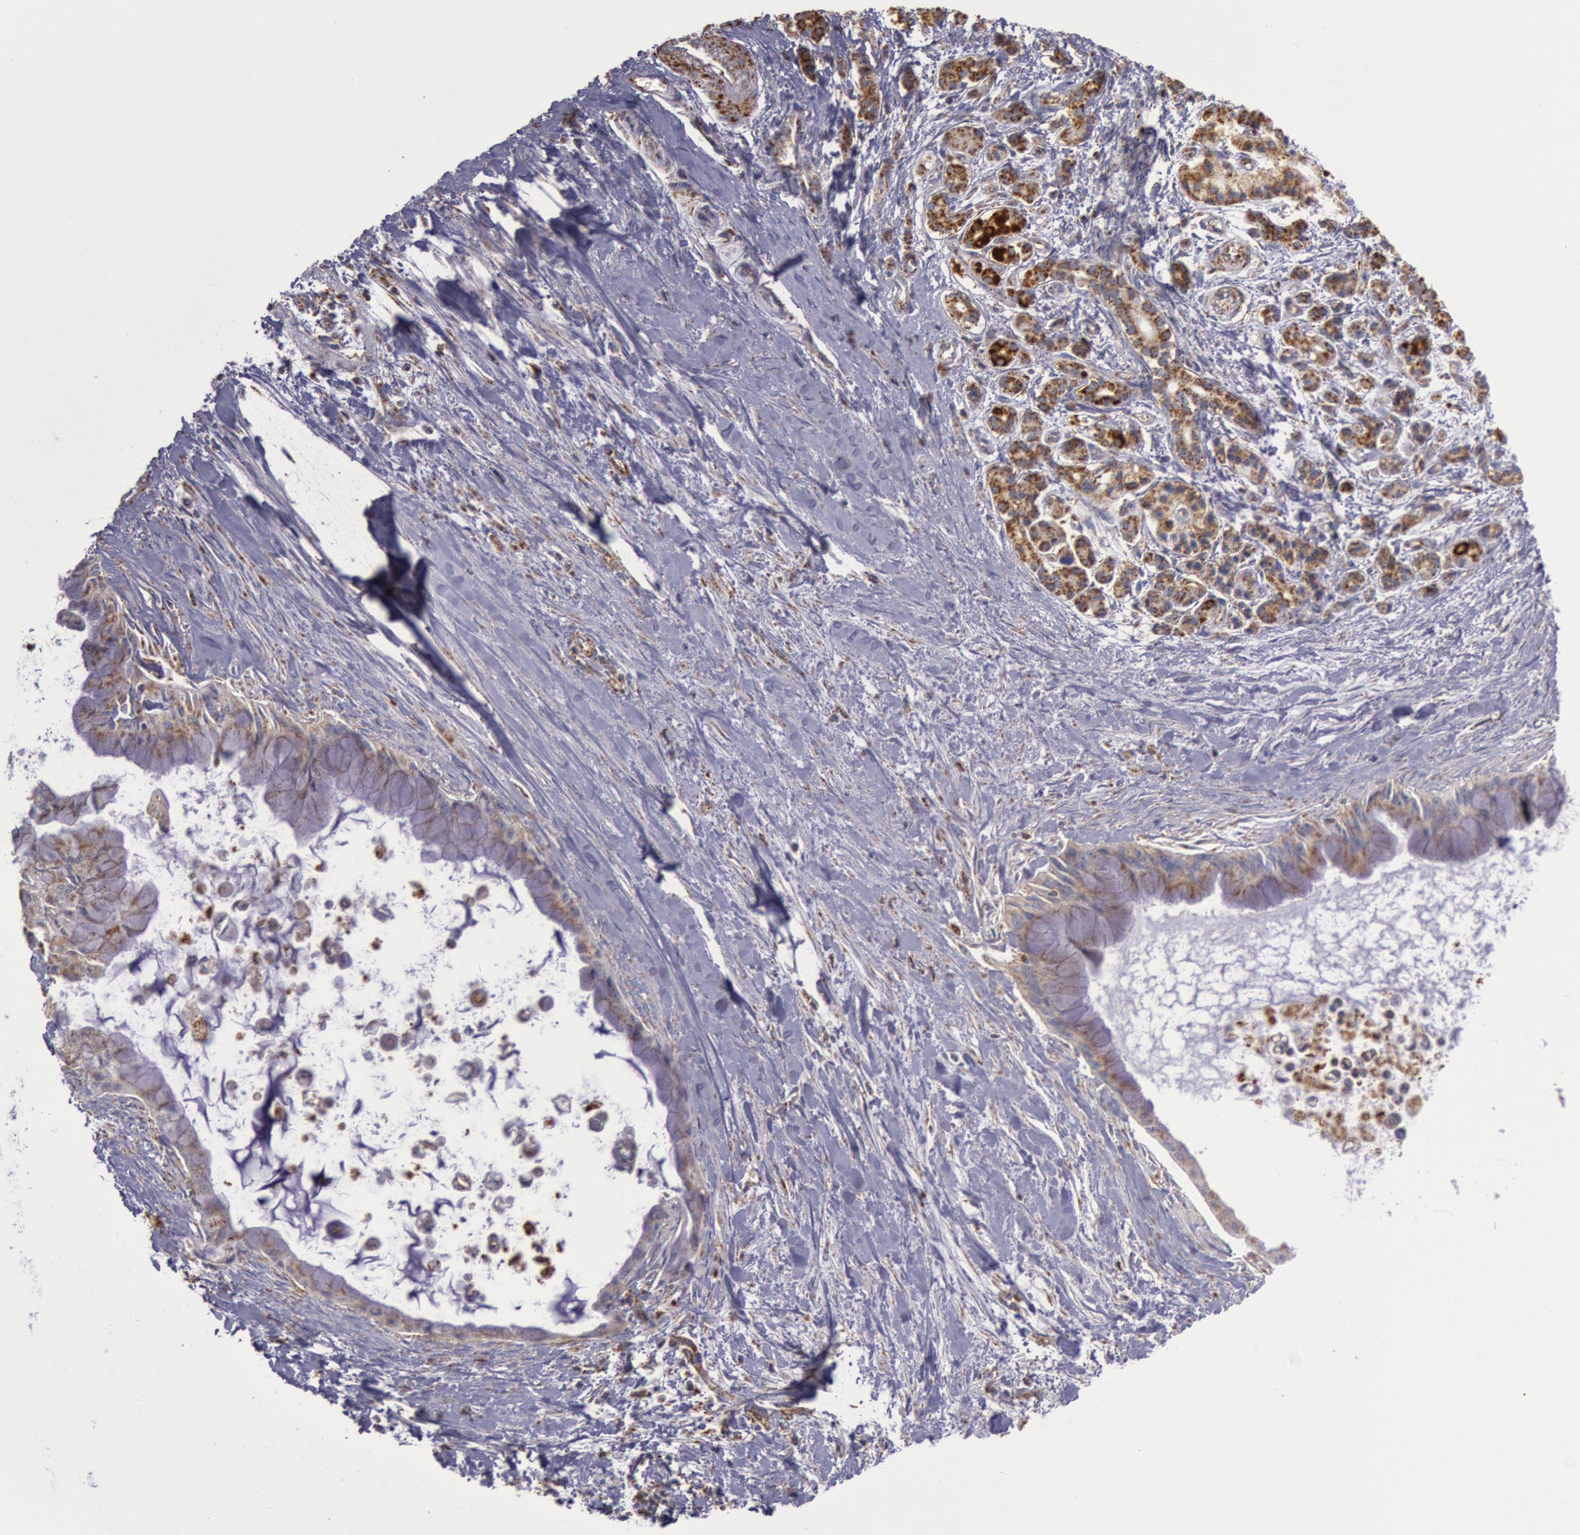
{"staining": {"intensity": "weak", "quantity": ">75%", "location": "cytoplasmic/membranous"}, "tissue": "pancreatic cancer", "cell_type": "Tumor cells", "image_type": "cancer", "snomed": [{"axis": "morphology", "description": "Adenocarcinoma, NOS"}, {"axis": "topography", "description": "Pancreas"}], "caption": "This is a micrograph of IHC staining of pancreatic cancer, which shows weak staining in the cytoplasmic/membranous of tumor cells.", "gene": "CYC1", "patient": {"sex": "male", "age": 59}}